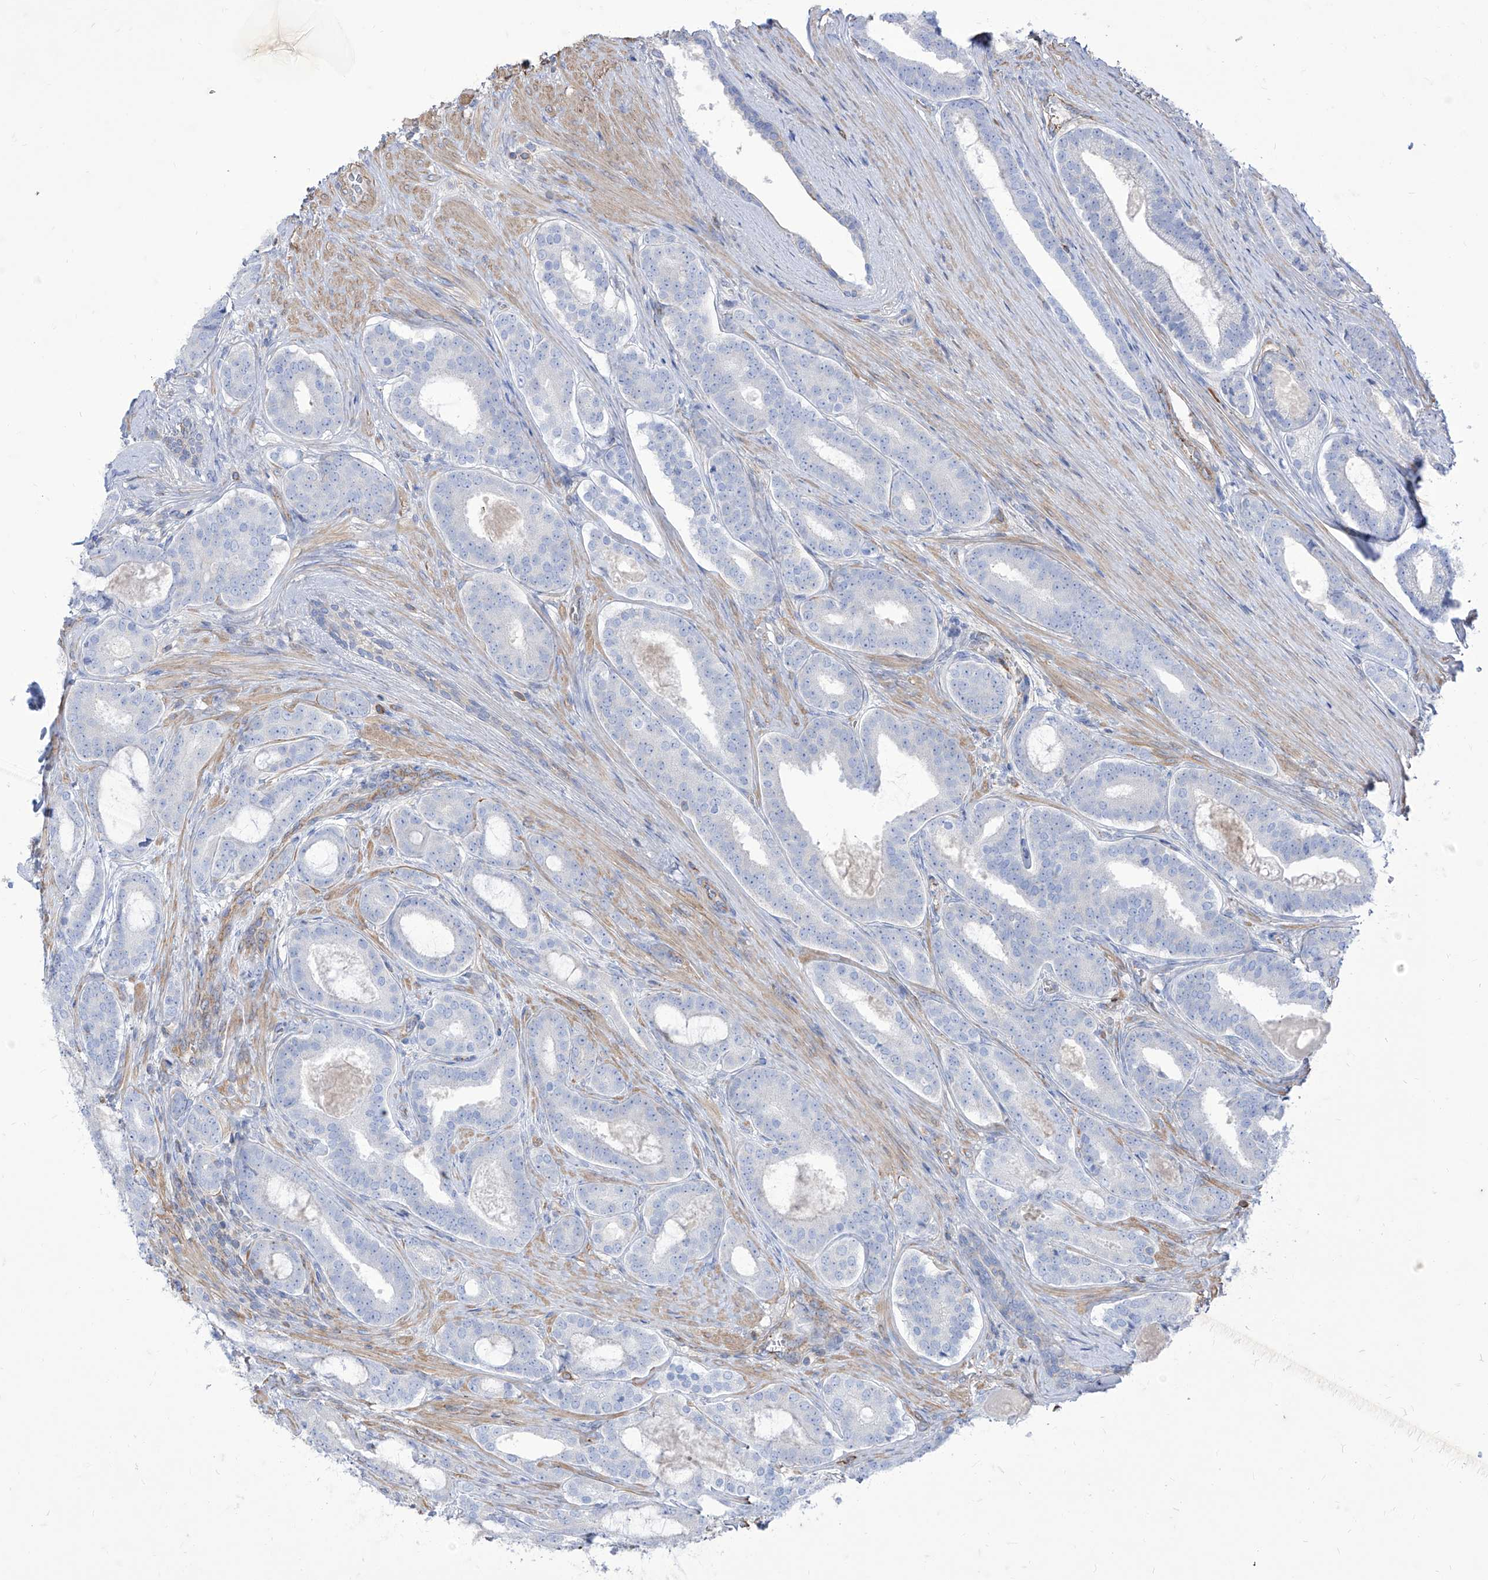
{"staining": {"intensity": "negative", "quantity": "none", "location": "none"}, "tissue": "prostate cancer", "cell_type": "Tumor cells", "image_type": "cancer", "snomed": [{"axis": "morphology", "description": "Adenocarcinoma, High grade"}, {"axis": "topography", "description": "Prostate"}], "caption": "High magnification brightfield microscopy of prostate cancer stained with DAB (3,3'-diaminobenzidine) (brown) and counterstained with hematoxylin (blue): tumor cells show no significant expression. The staining is performed using DAB brown chromogen with nuclei counter-stained in using hematoxylin.", "gene": "C1orf74", "patient": {"sex": "male", "age": 60}}